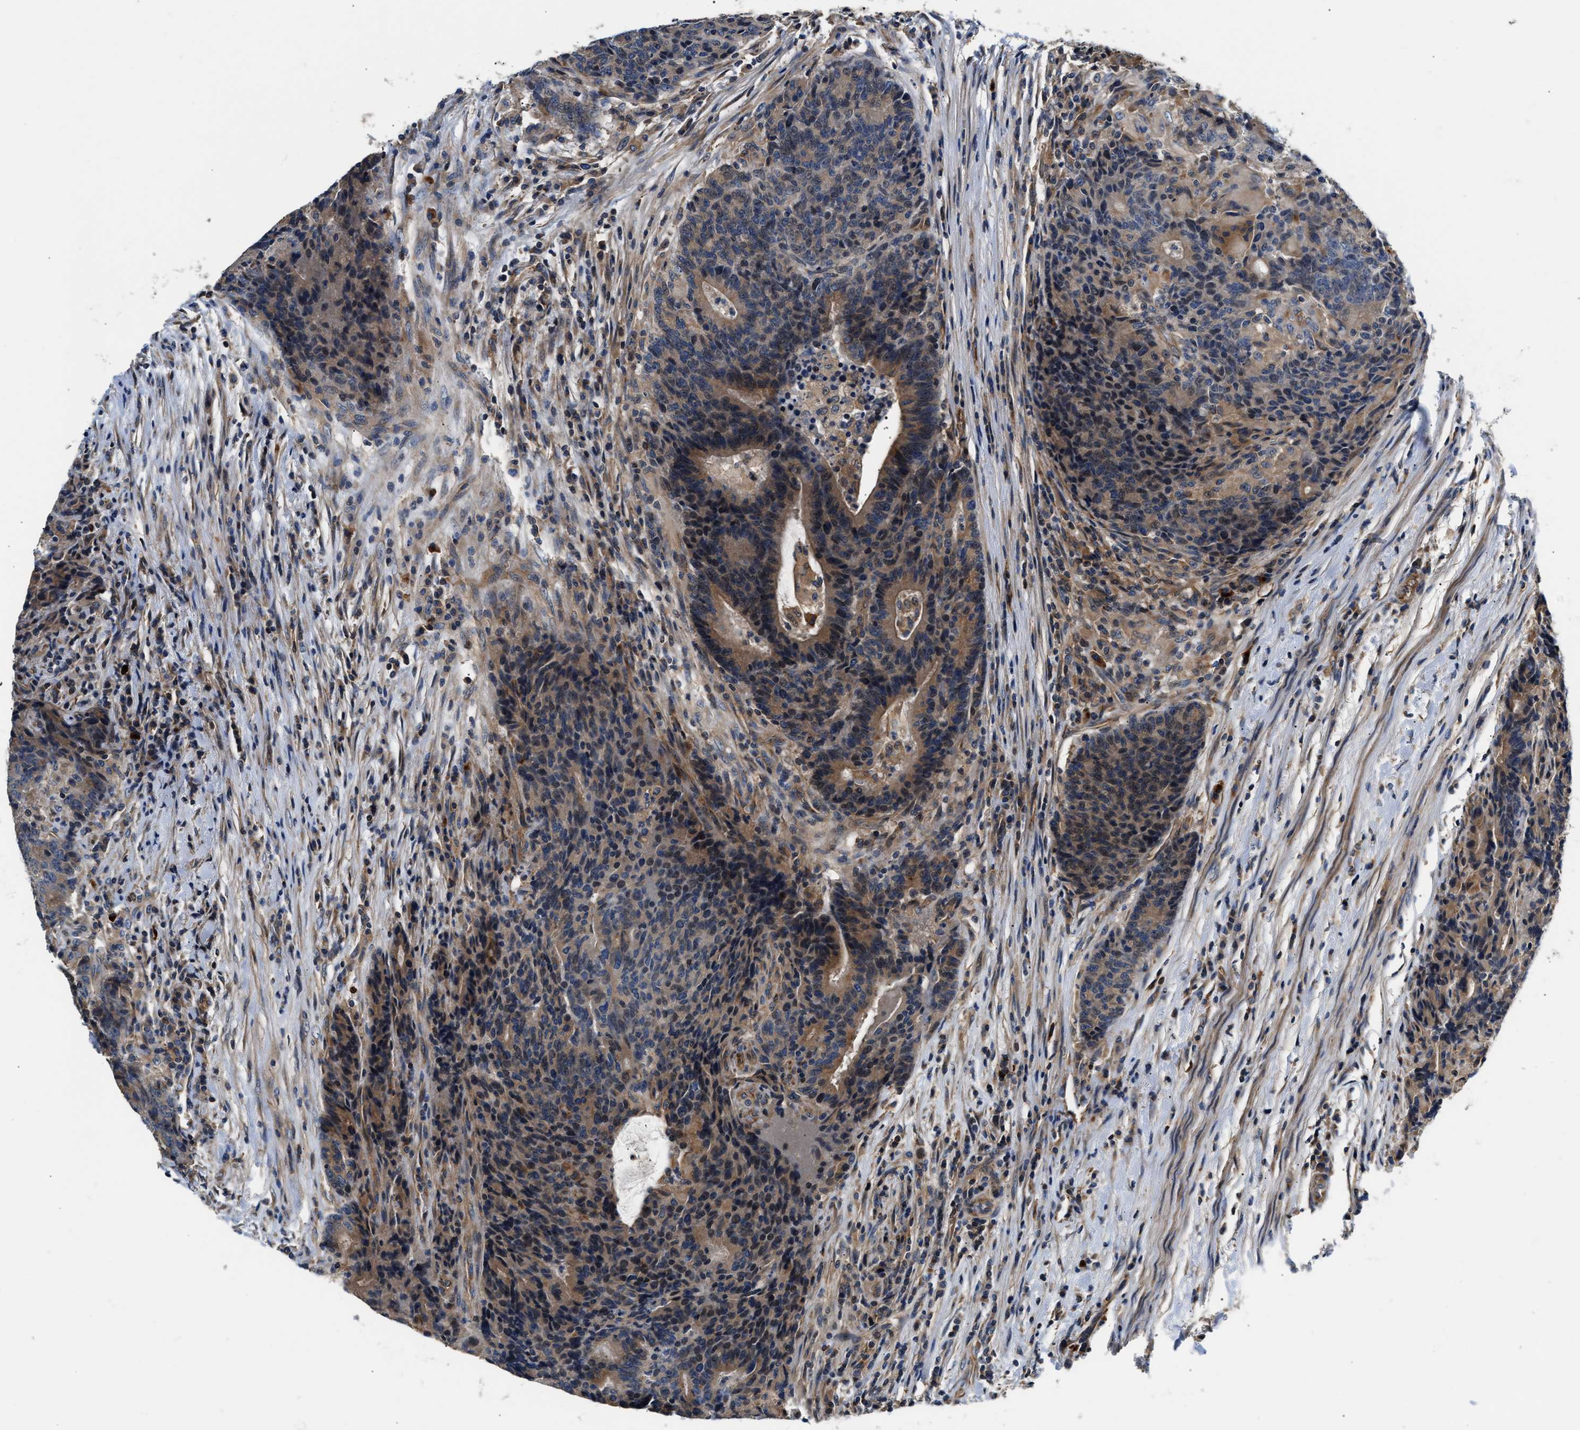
{"staining": {"intensity": "moderate", "quantity": "25%-75%", "location": "cytoplasmic/membranous,nuclear"}, "tissue": "colorectal cancer", "cell_type": "Tumor cells", "image_type": "cancer", "snomed": [{"axis": "morphology", "description": "Normal tissue, NOS"}, {"axis": "morphology", "description": "Adenocarcinoma, NOS"}, {"axis": "topography", "description": "Colon"}], "caption": "Colorectal cancer (adenocarcinoma) tissue demonstrates moderate cytoplasmic/membranous and nuclear expression in about 25%-75% of tumor cells, visualized by immunohistochemistry.", "gene": "TEX2", "patient": {"sex": "female", "age": 75}}